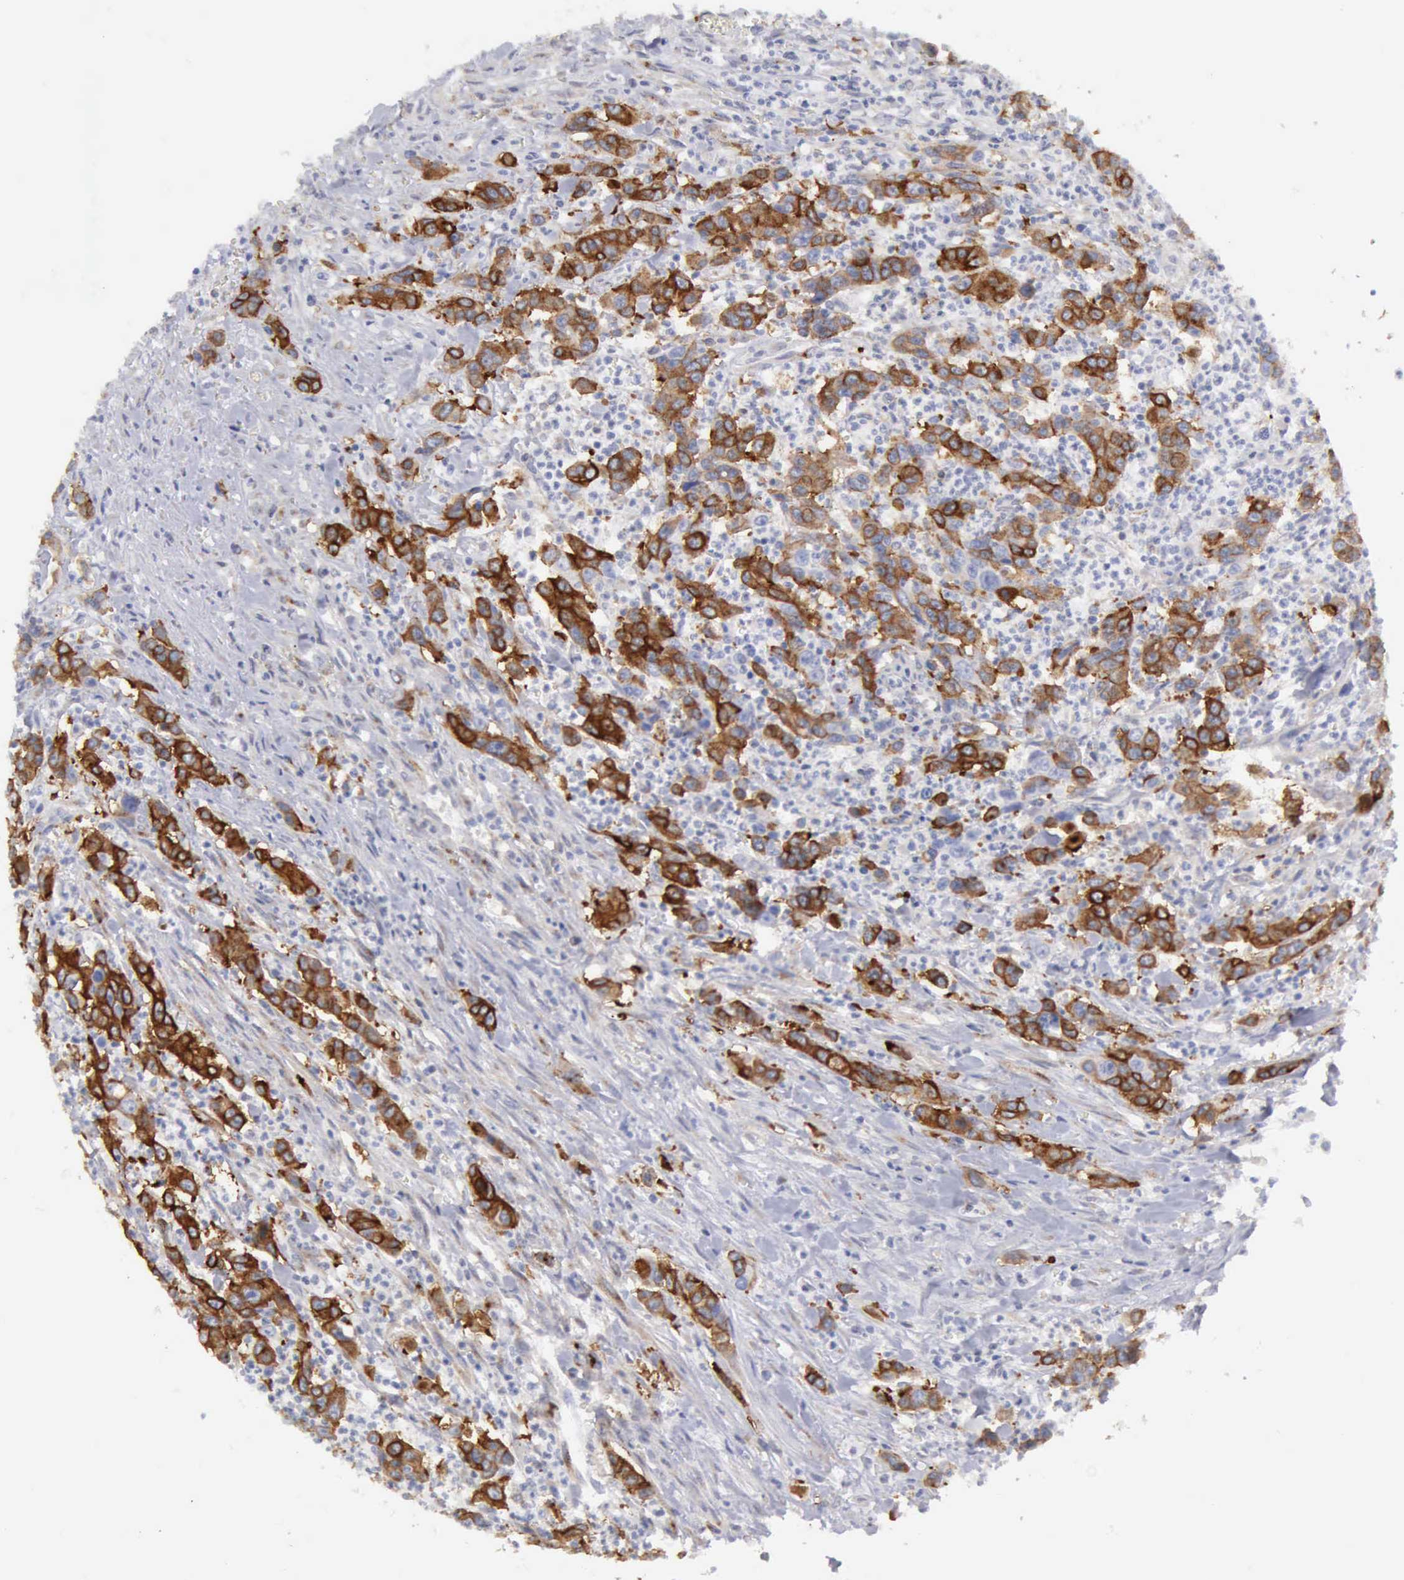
{"staining": {"intensity": "strong", "quantity": ">75%", "location": "cytoplasmic/membranous"}, "tissue": "urothelial cancer", "cell_type": "Tumor cells", "image_type": "cancer", "snomed": [{"axis": "morphology", "description": "Urothelial carcinoma, High grade"}, {"axis": "topography", "description": "Urinary bladder"}], "caption": "Urothelial cancer stained with a protein marker demonstrates strong staining in tumor cells.", "gene": "TFRC", "patient": {"sex": "male", "age": 86}}